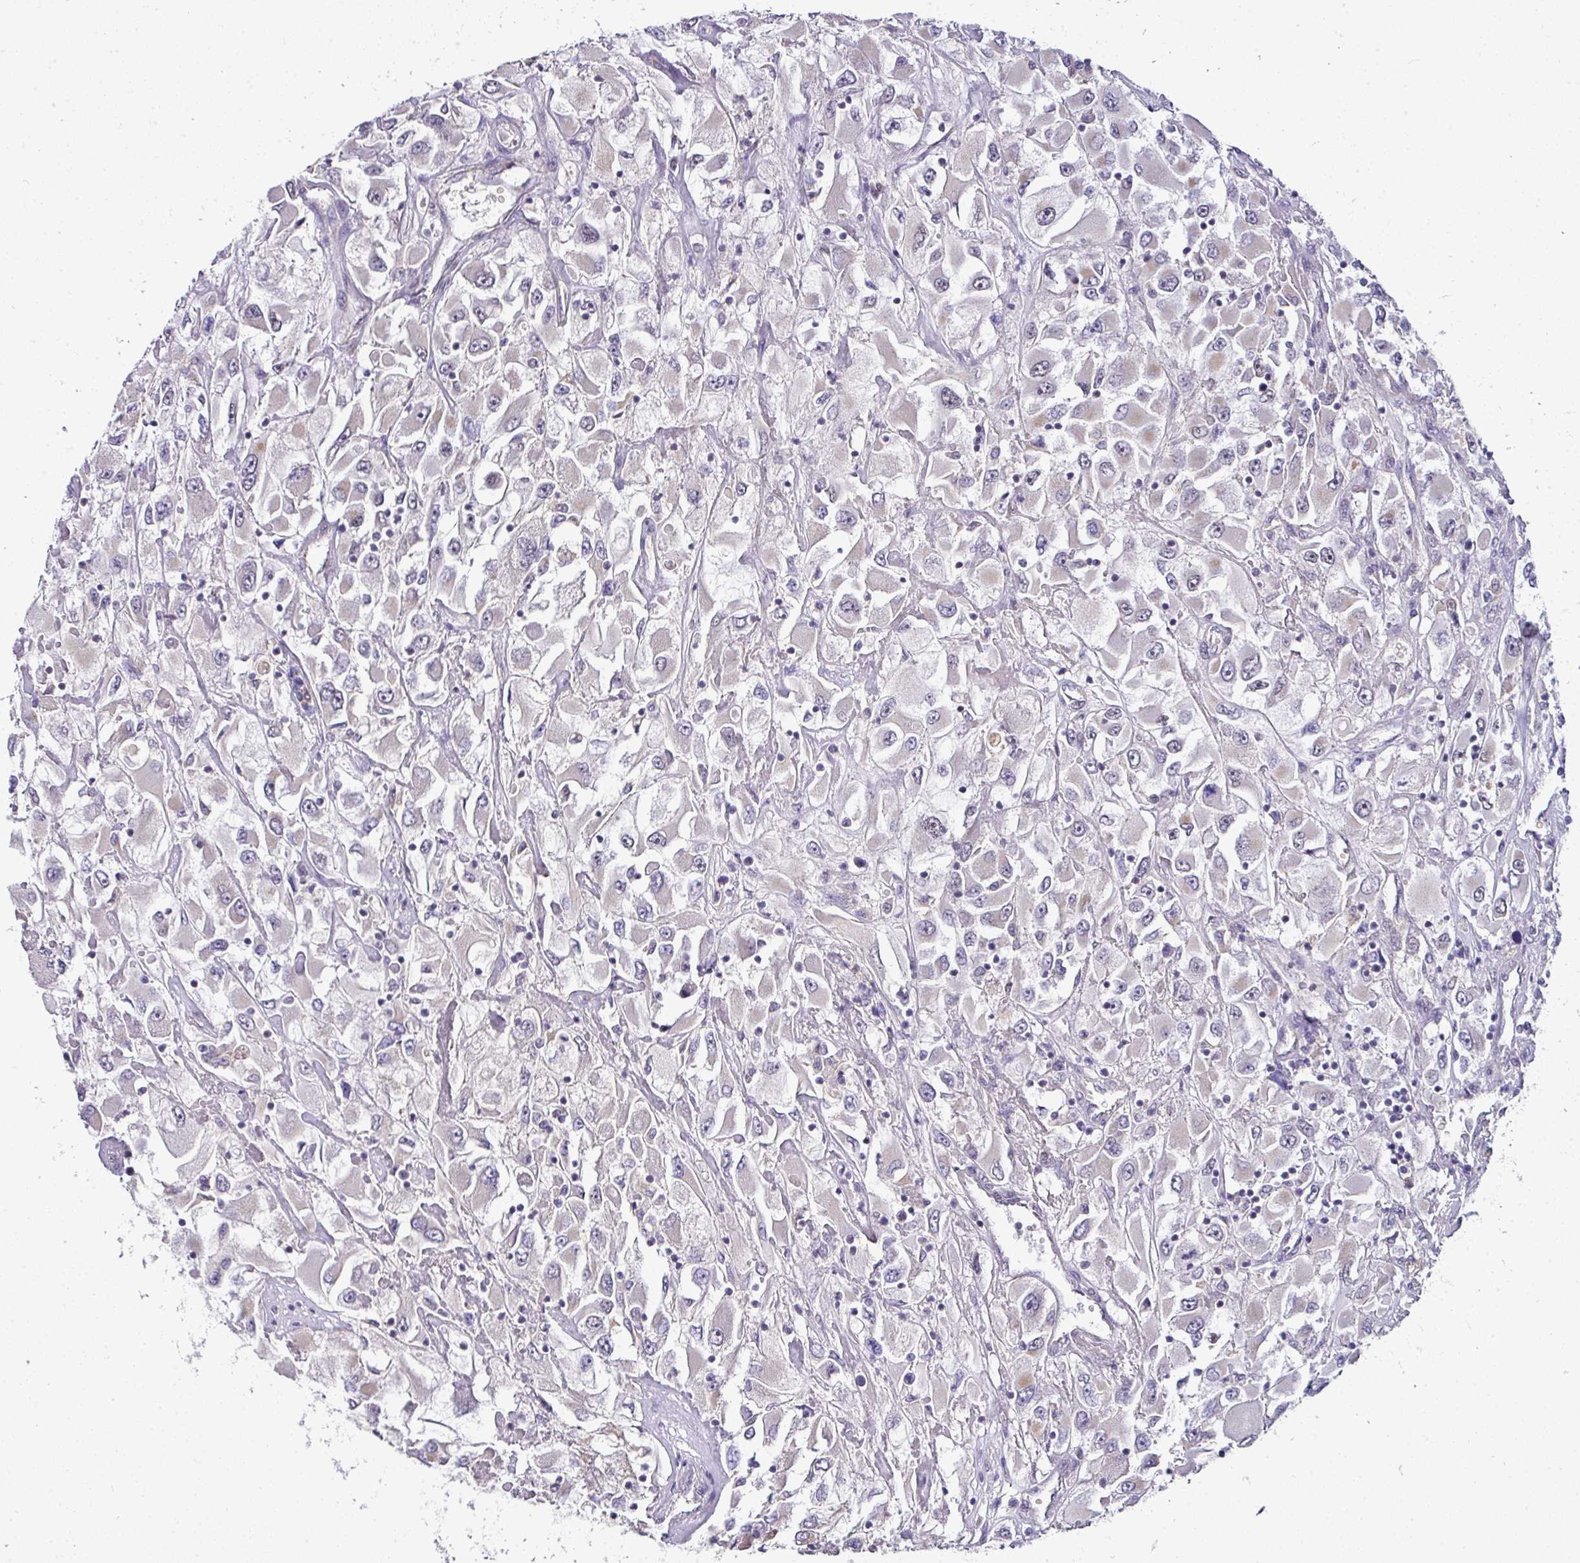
{"staining": {"intensity": "negative", "quantity": "none", "location": "none"}, "tissue": "renal cancer", "cell_type": "Tumor cells", "image_type": "cancer", "snomed": [{"axis": "morphology", "description": "Adenocarcinoma, NOS"}, {"axis": "topography", "description": "Kidney"}], "caption": "Immunohistochemical staining of human renal cancer (adenocarcinoma) shows no significant positivity in tumor cells.", "gene": "NAPSA", "patient": {"sex": "female", "age": 52}}